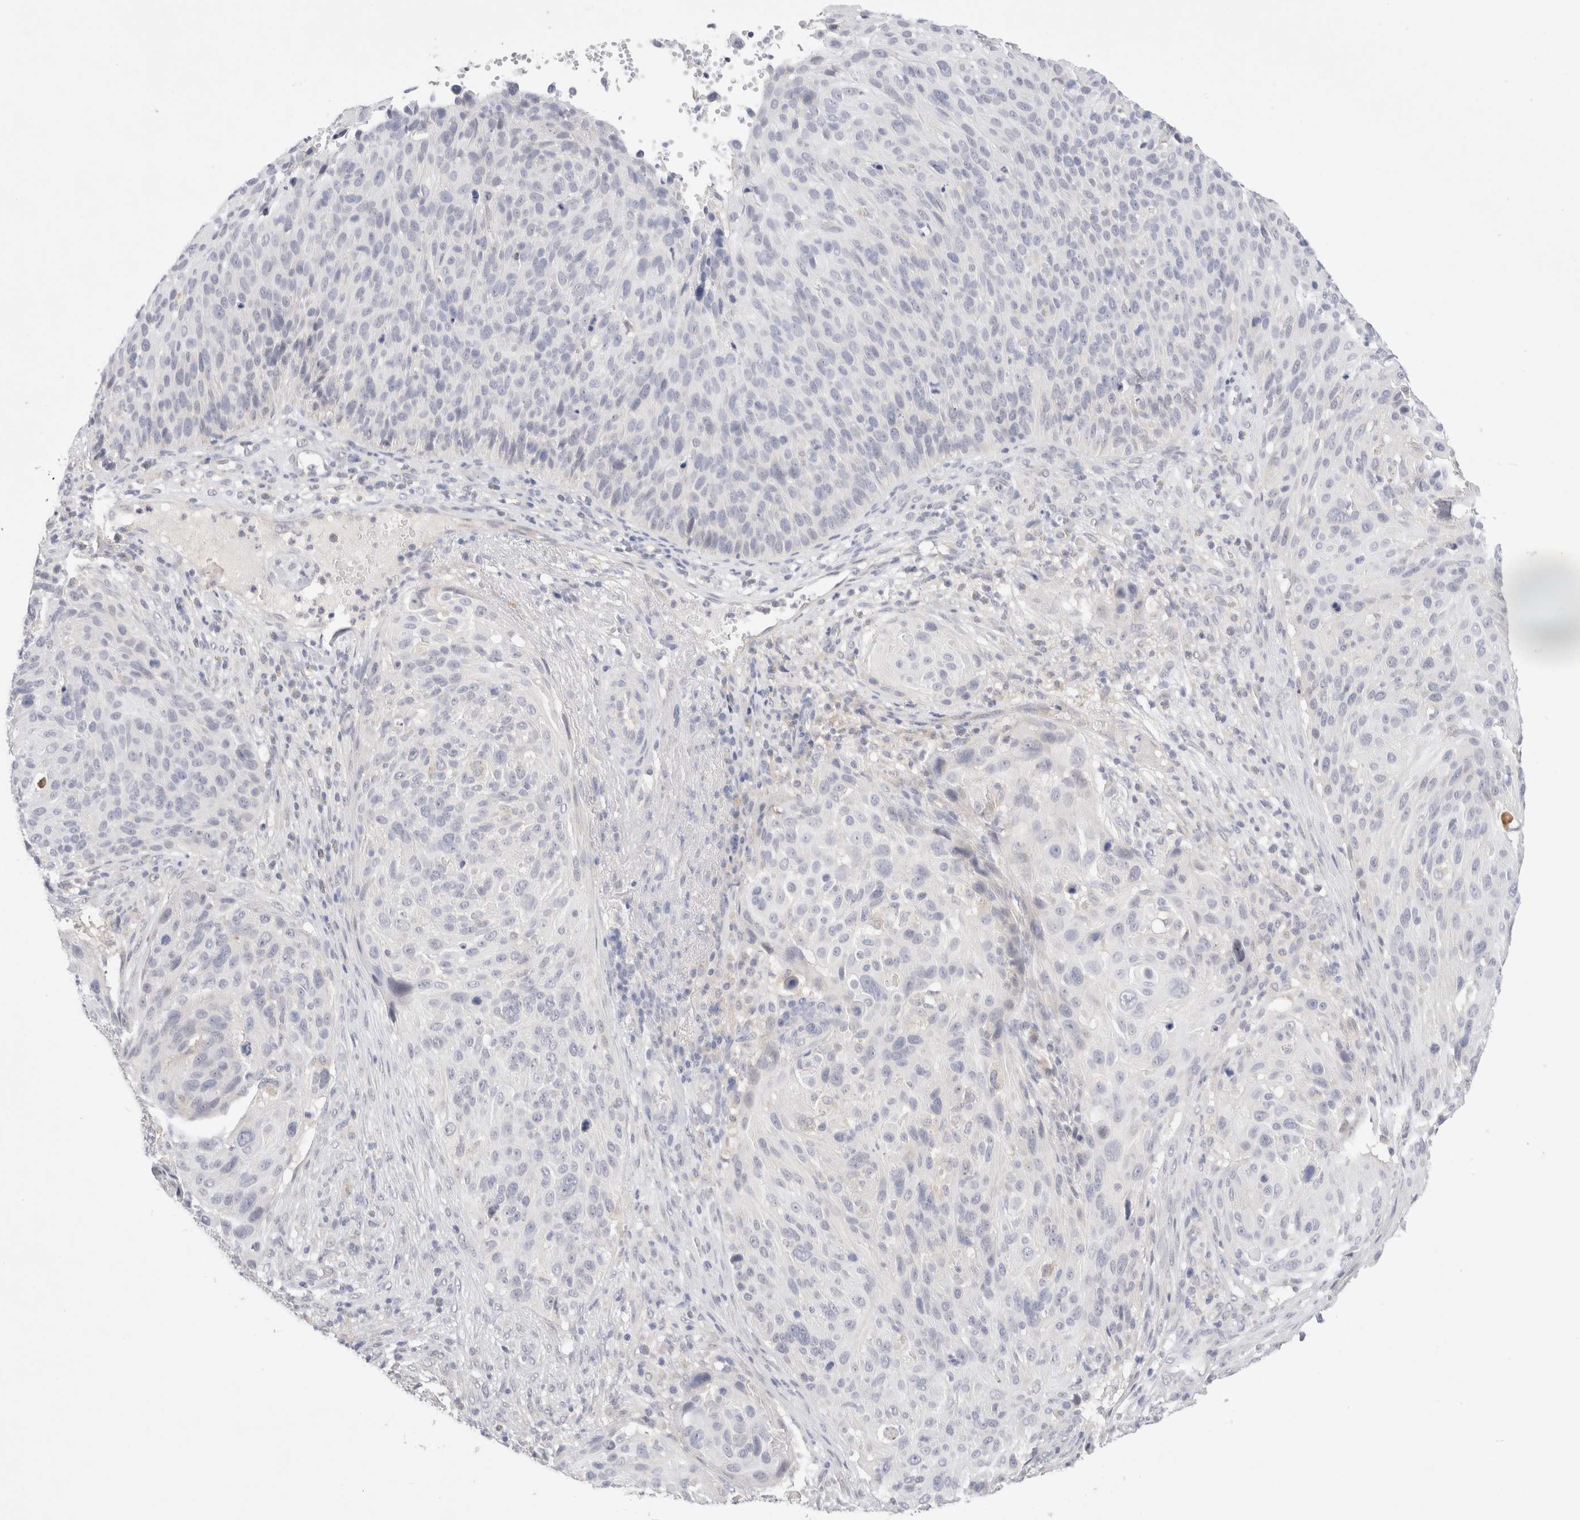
{"staining": {"intensity": "negative", "quantity": "none", "location": "none"}, "tissue": "cervical cancer", "cell_type": "Tumor cells", "image_type": "cancer", "snomed": [{"axis": "morphology", "description": "Squamous cell carcinoma, NOS"}, {"axis": "topography", "description": "Cervix"}], "caption": "IHC photomicrograph of neoplastic tissue: human cervical cancer (squamous cell carcinoma) stained with DAB demonstrates no significant protein positivity in tumor cells.", "gene": "SPATA20", "patient": {"sex": "female", "age": 74}}